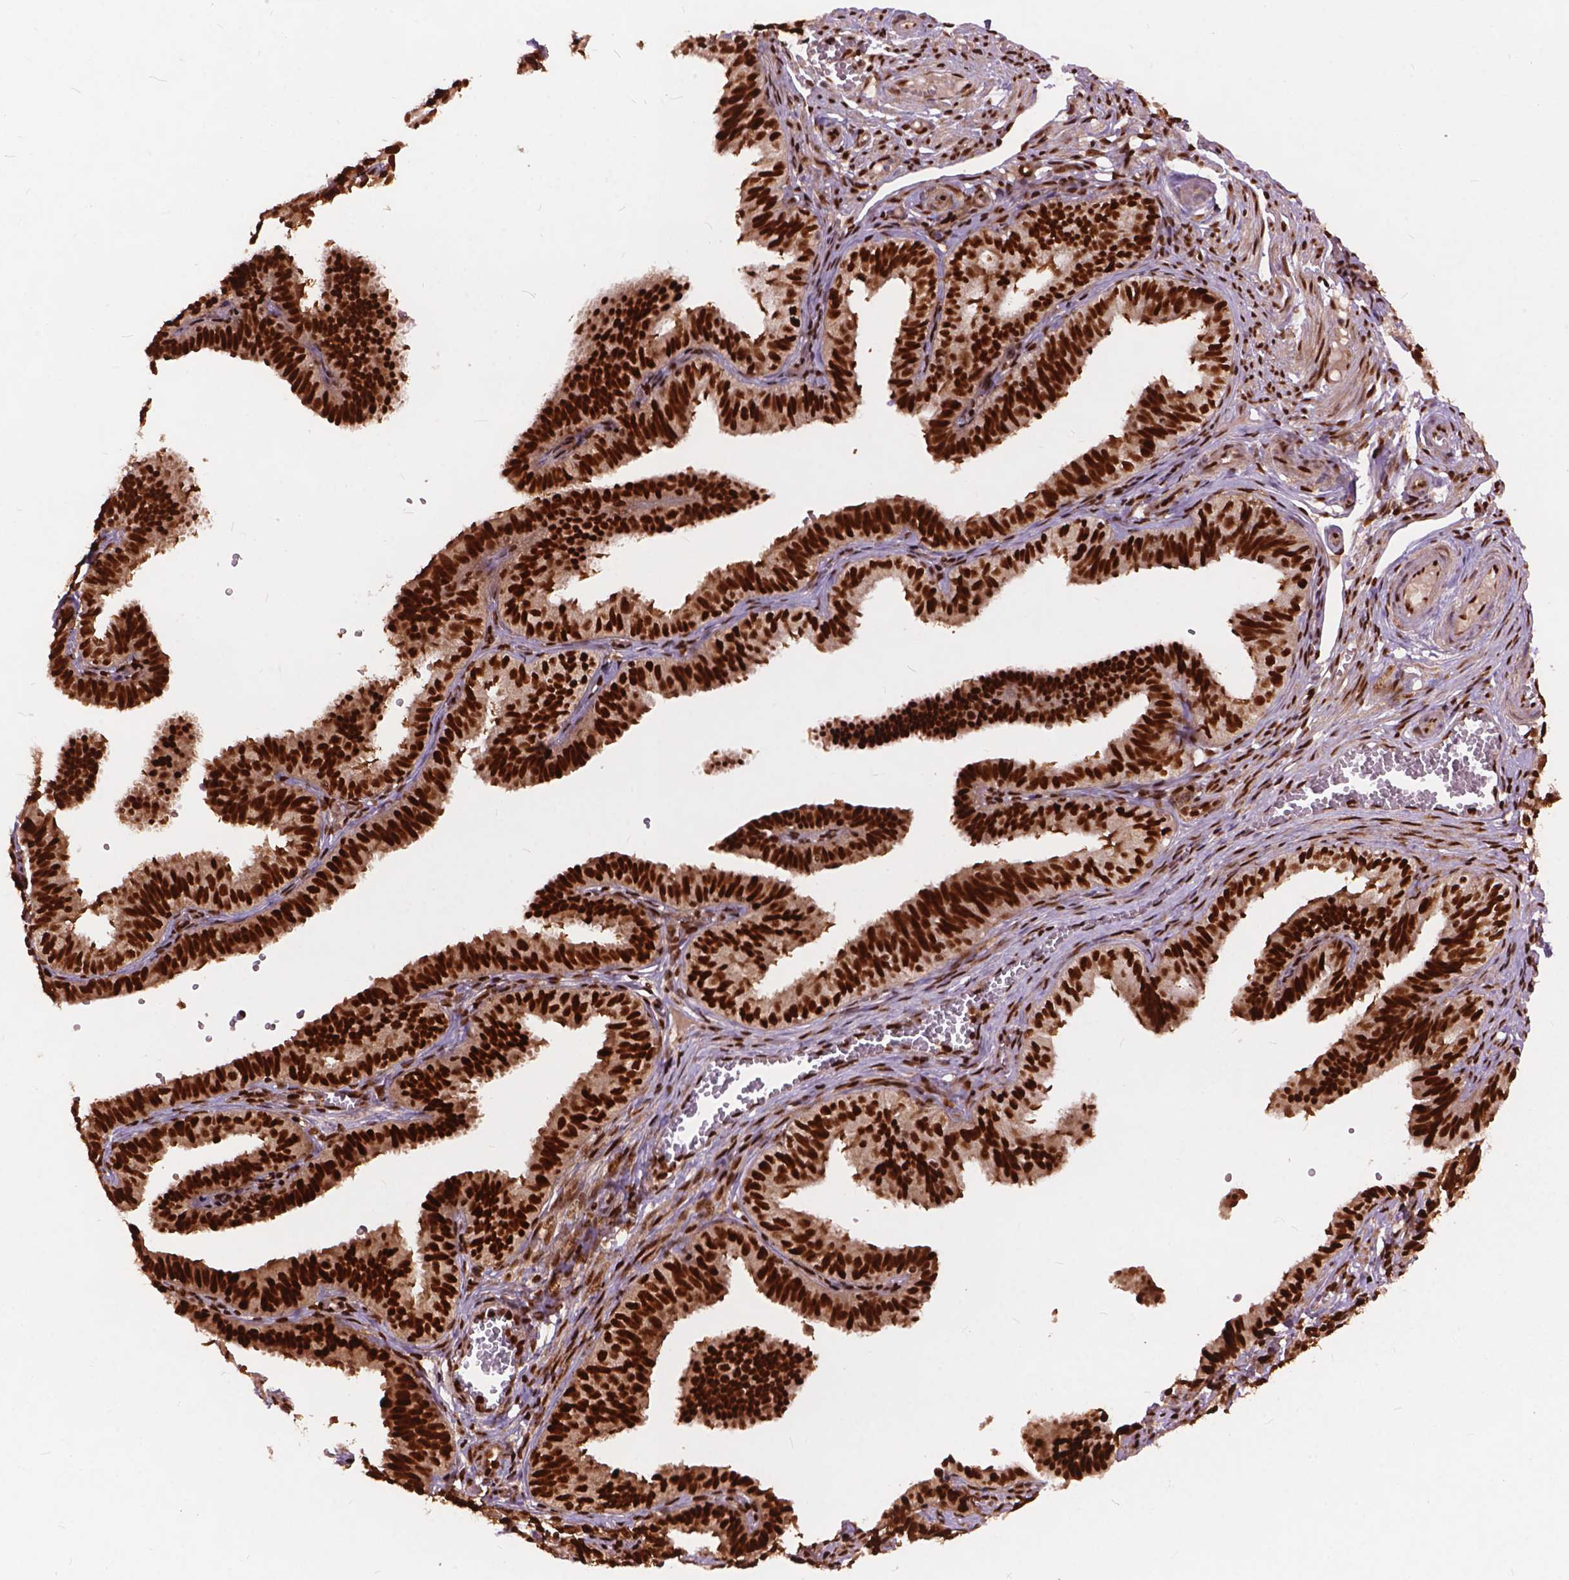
{"staining": {"intensity": "strong", "quantity": ">75%", "location": "nuclear"}, "tissue": "fallopian tube", "cell_type": "Glandular cells", "image_type": "normal", "snomed": [{"axis": "morphology", "description": "Normal tissue, NOS"}, {"axis": "topography", "description": "Fallopian tube"}], "caption": "The micrograph displays immunohistochemical staining of normal fallopian tube. There is strong nuclear staining is seen in approximately >75% of glandular cells.", "gene": "ANP32A", "patient": {"sex": "female", "age": 25}}